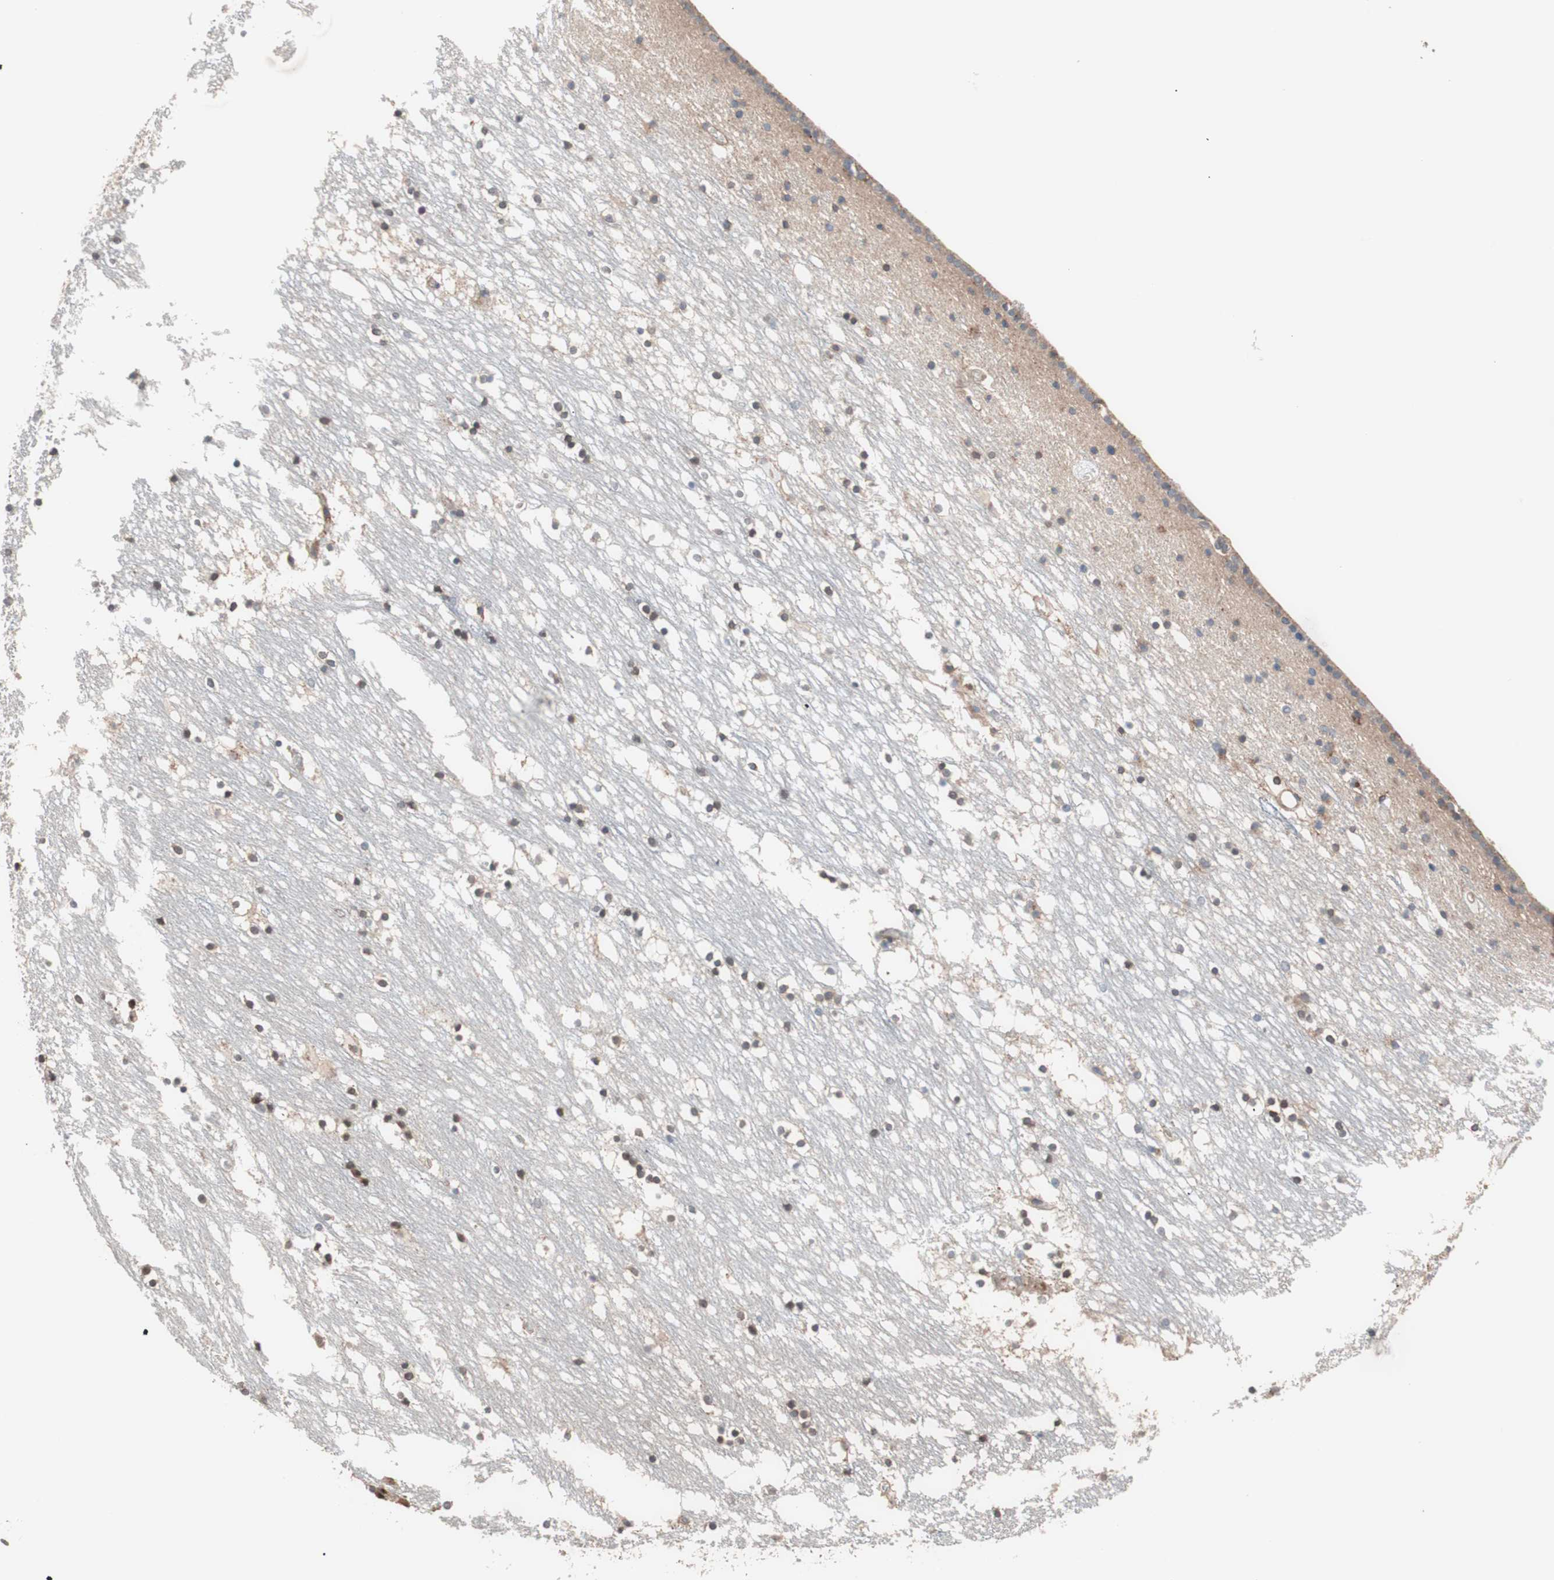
{"staining": {"intensity": "moderate", "quantity": ">75%", "location": "cytoplasmic/membranous,nuclear"}, "tissue": "caudate", "cell_type": "Glial cells", "image_type": "normal", "snomed": [{"axis": "morphology", "description": "Normal tissue, NOS"}, {"axis": "topography", "description": "Lateral ventricle wall"}], "caption": "Immunohistochemistry (DAB) staining of normal human caudate shows moderate cytoplasmic/membranous,nuclear protein positivity in approximately >75% of glial cells.", "gene": "SDC4", "patient": {"sex": "male", "age": 45}}